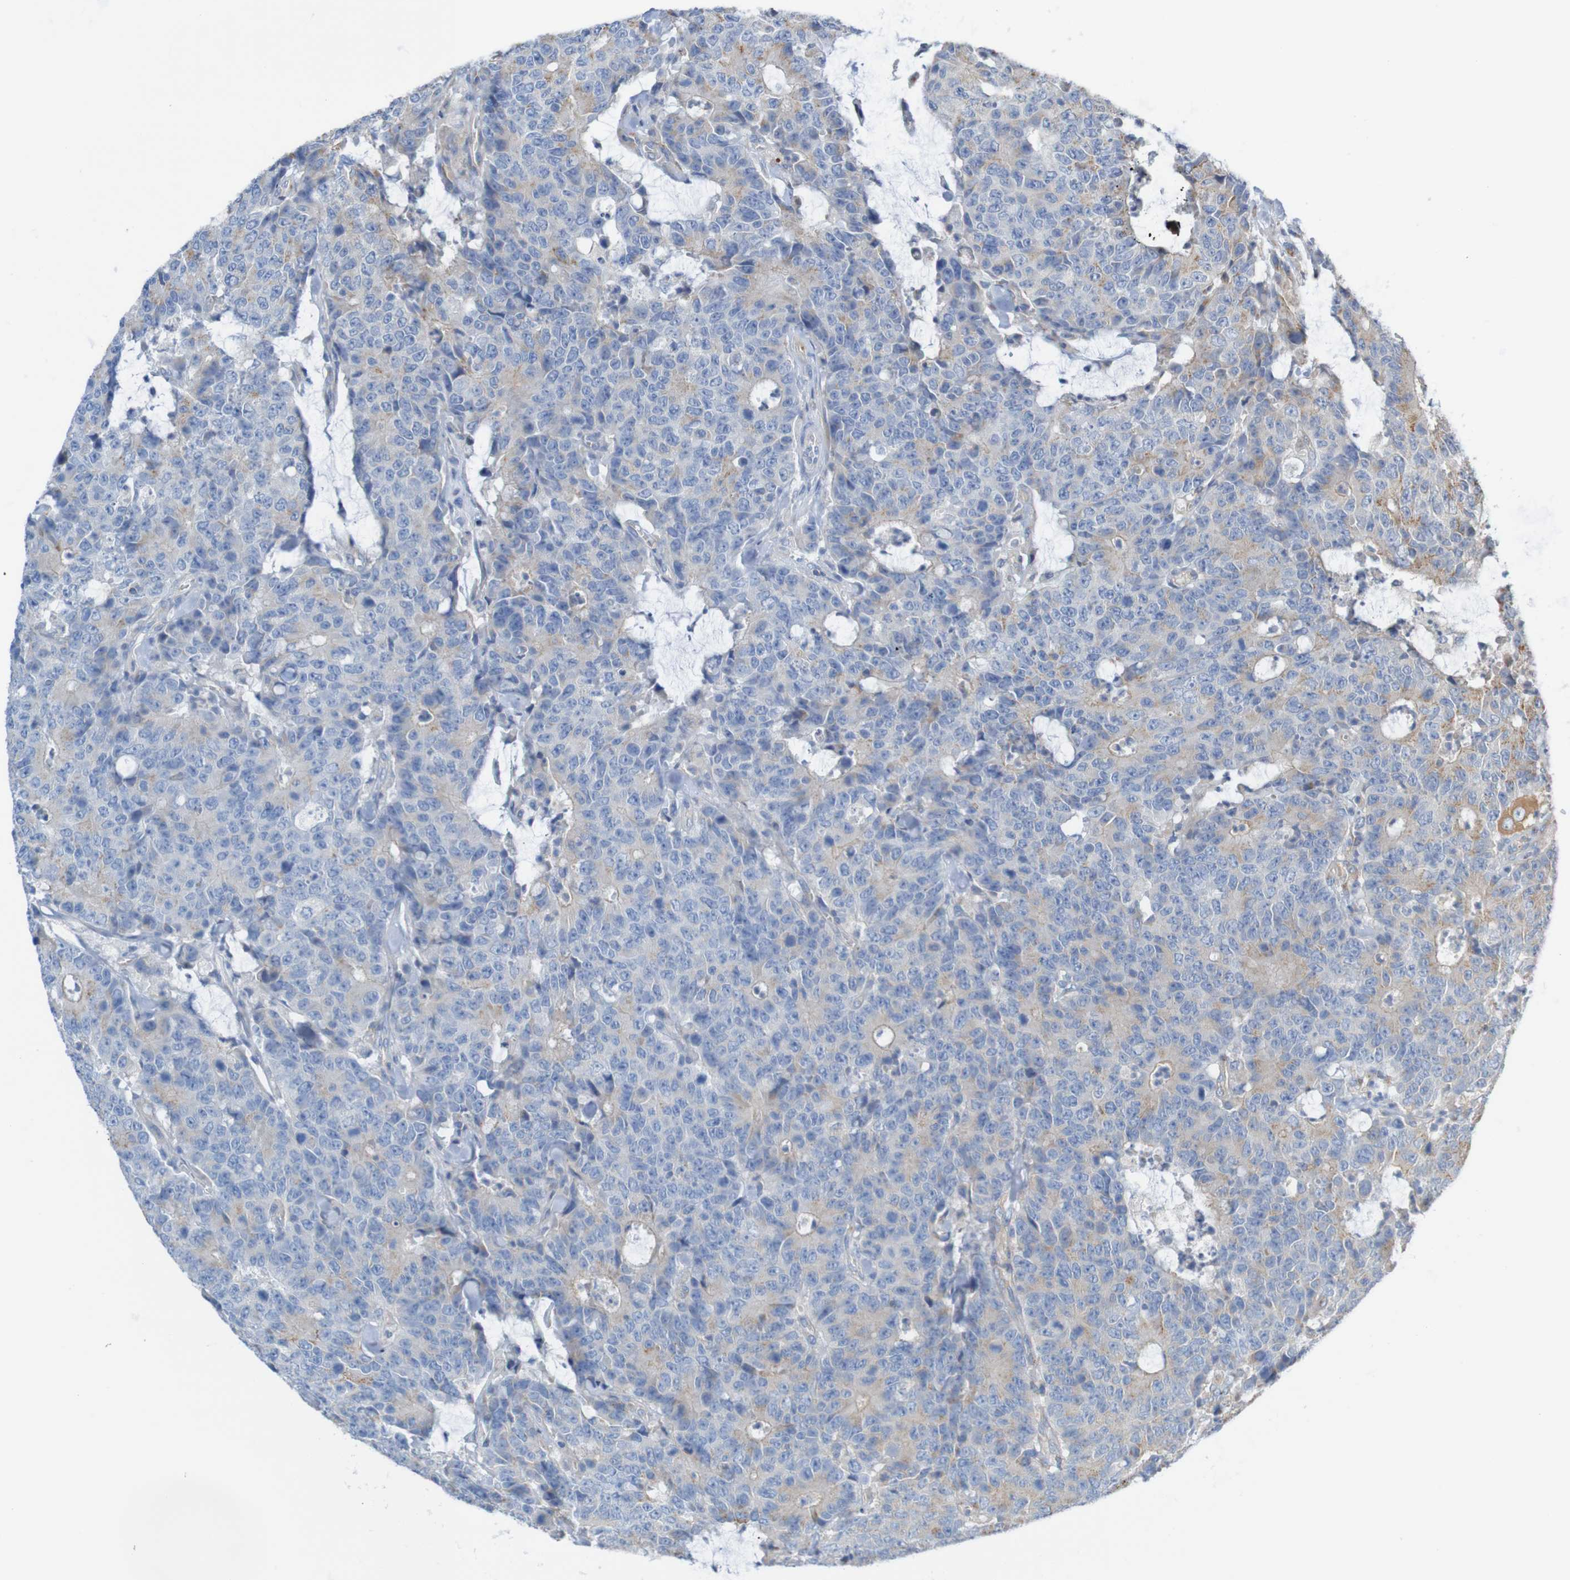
{"staining": {"intensity": "moderate", "quantity": "25%-75%", "location": "cytoplasmic/membranous"}, "tissue": "colorectal cancer", "cell_type": "Tumor cells", "image_type": "cancer", "snomed": [{"axis": "morphology", "description": "Adenocarcinoma, NOS"}, {"axis": "topography", "description": "Colon"}], "caption": "Colorectal adenocarcinoma stained for a protein exhibits moderate cytoplasmic/membranous positivity in tumor cells.", "gene": "MINAR1", "patient": {"sex": "female", "age": 86}}